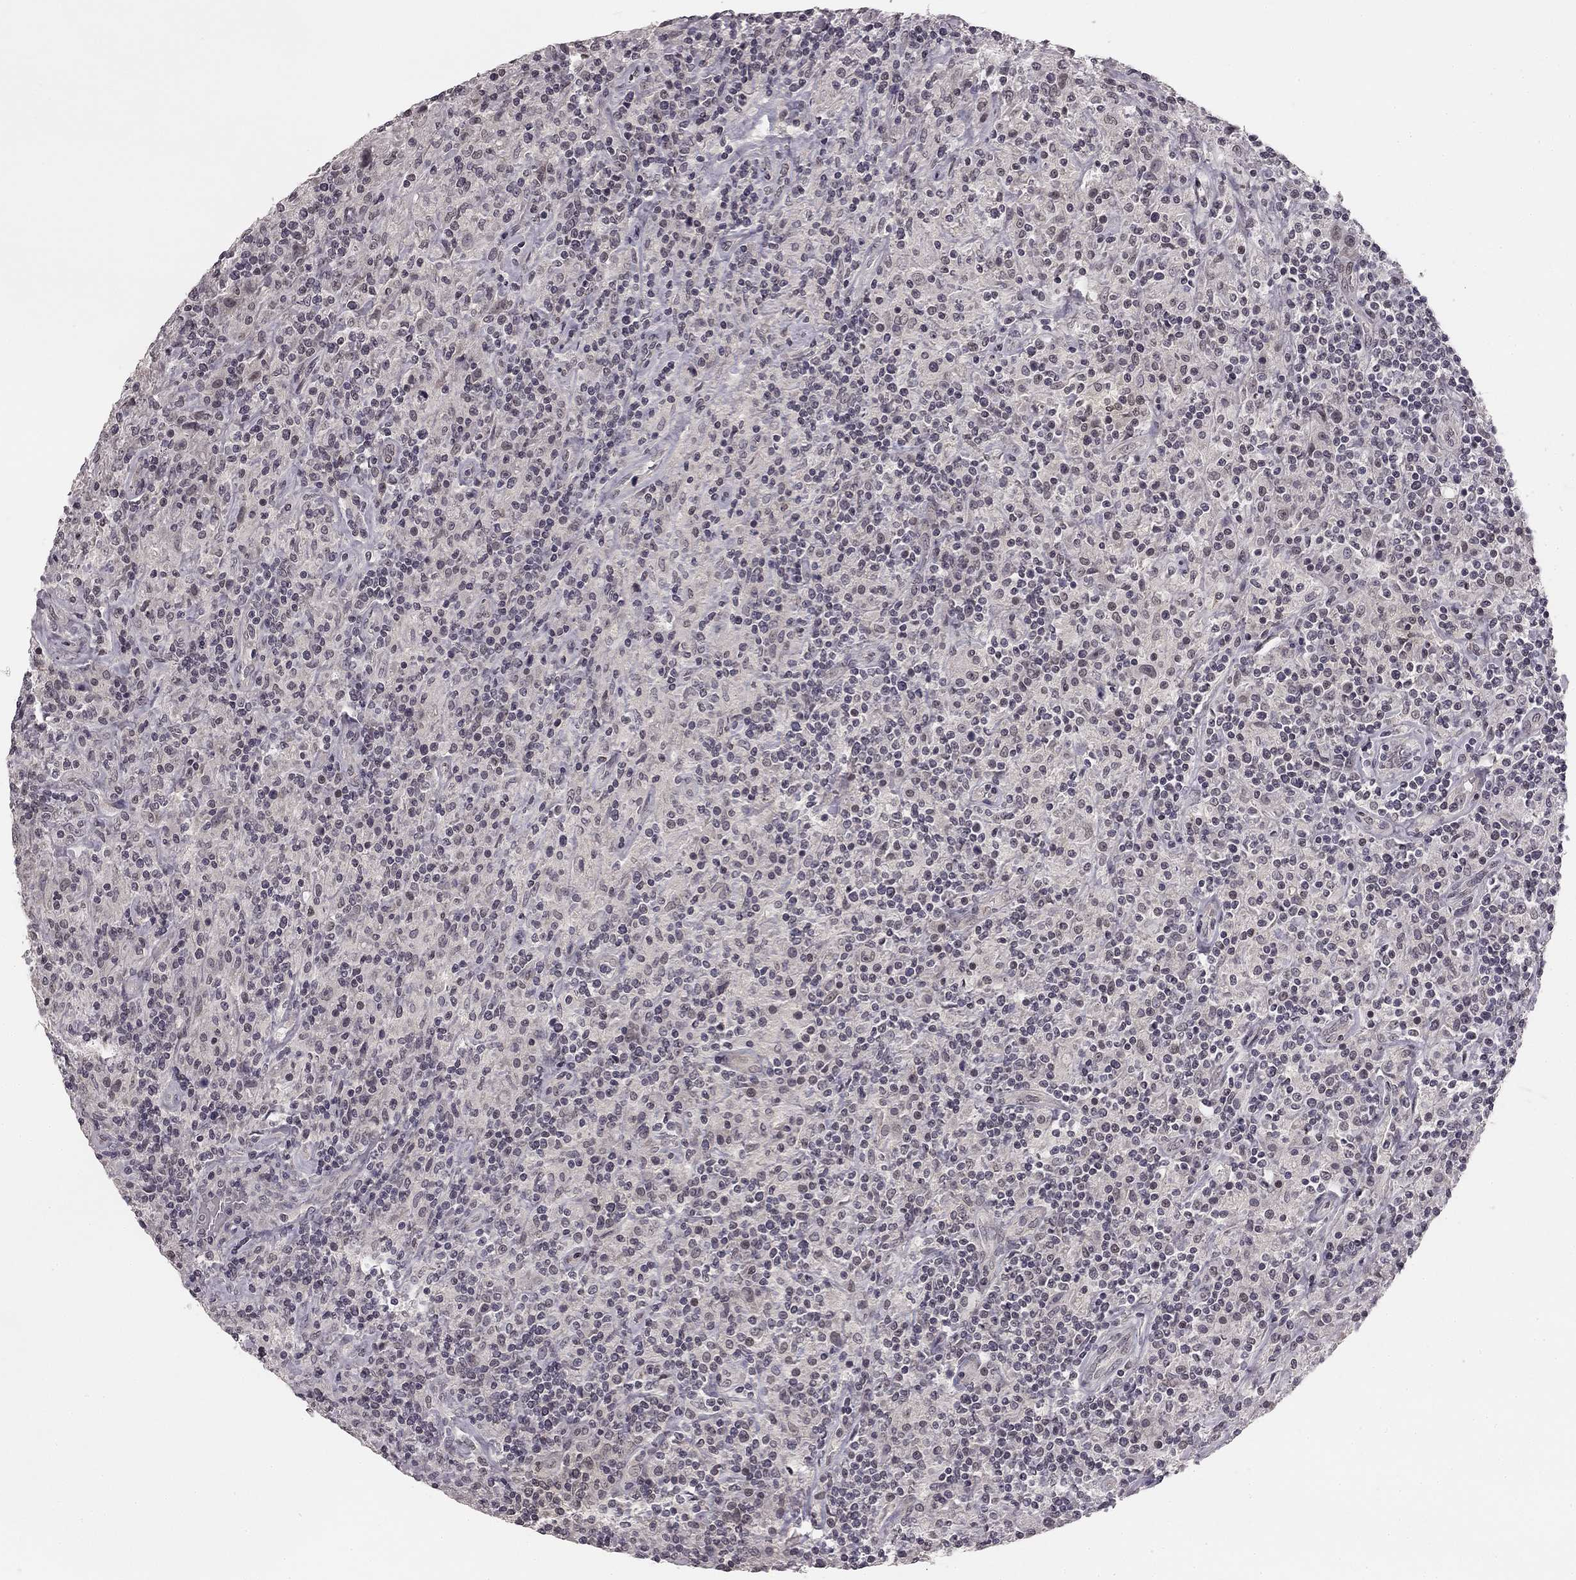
{"staining": {"intensity": "negative", "quantity": "none", "location": "none"}, "tissue": "lymphoma", "cell_type": "Tumor cells", "image_type": "cancer", "snomed": [{"axis": "morphology", "description": "Hodgkin's disease, NOS"}, {"axis": "topography", "description": "Lymph node"}], "caption": "High power microscopy photomicrograph of an immunohistochemistry (IHC) histopathology image of lymphoma, revealing no significant expression in tumor cells. Brightfield microscopy of IHC stained with DAB (3,3'-diaminobenzidine) (brown) and hematoxylin (blue), captured at high magnification.", "gene": "HCN4", "patient": {"sex": "male", "age": 70}}